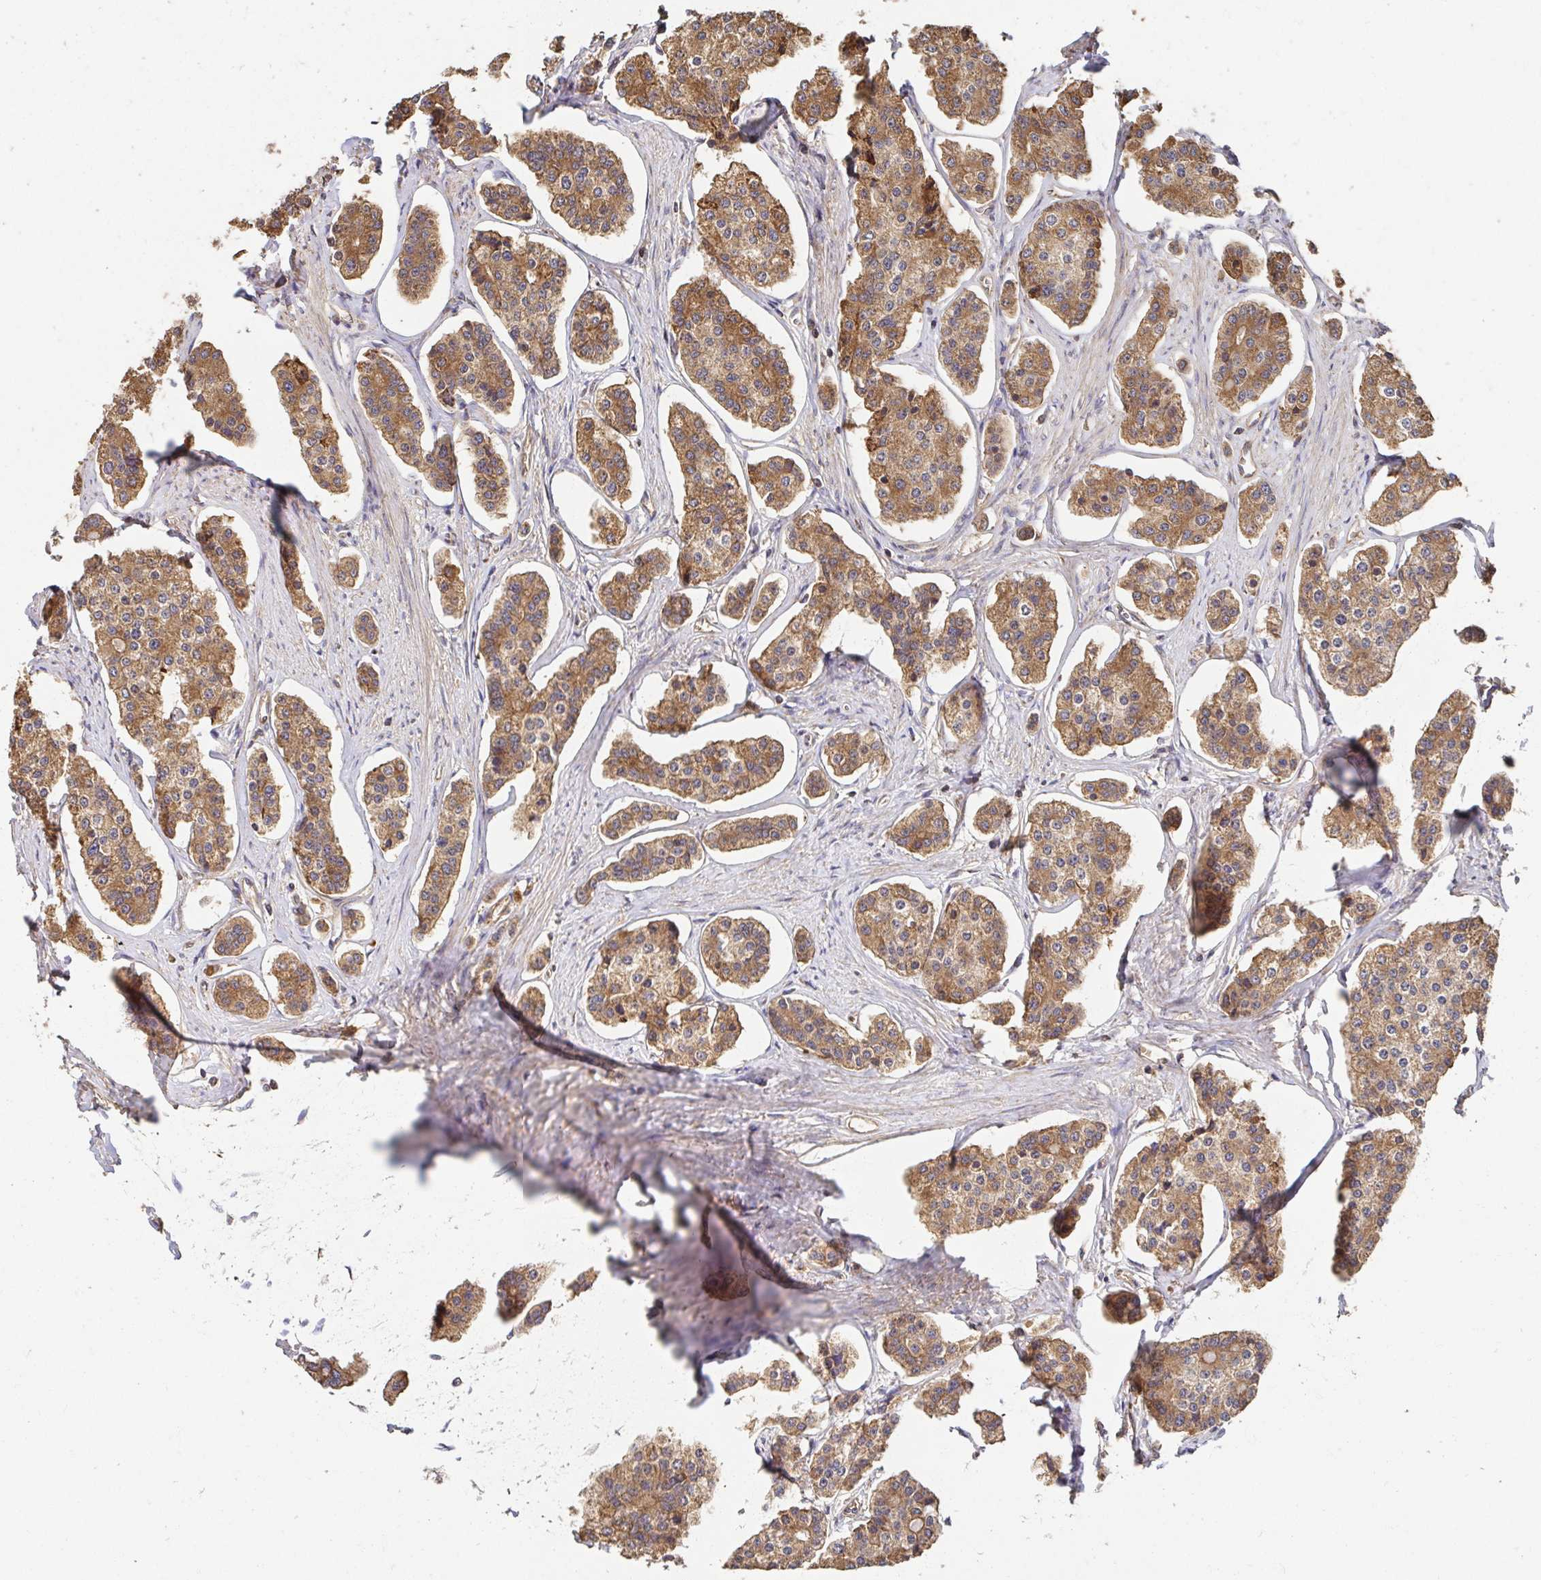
{"staining": {"intensity": "moderate", "quantity": ">75%", "location": "cytoplasmic/membranous"}, "tissue": "carcinoid", "cell_type": "Tumor cells", "image_type": "cancer", "snomed": [{"axis": "morphology", "description": "Carcinoid, malignant, NOS"}, {"axis": "topography", "description": "Small intestine"}], "caption": "There is medium levels of moderate cytoplasmic/membranous staining in tumor cells of carcinoid (malignant), as demonstrated by immunohistochemical staining (brown color).", "gene": "APBB1", "patient": {"sex": "female", "age": 65}}